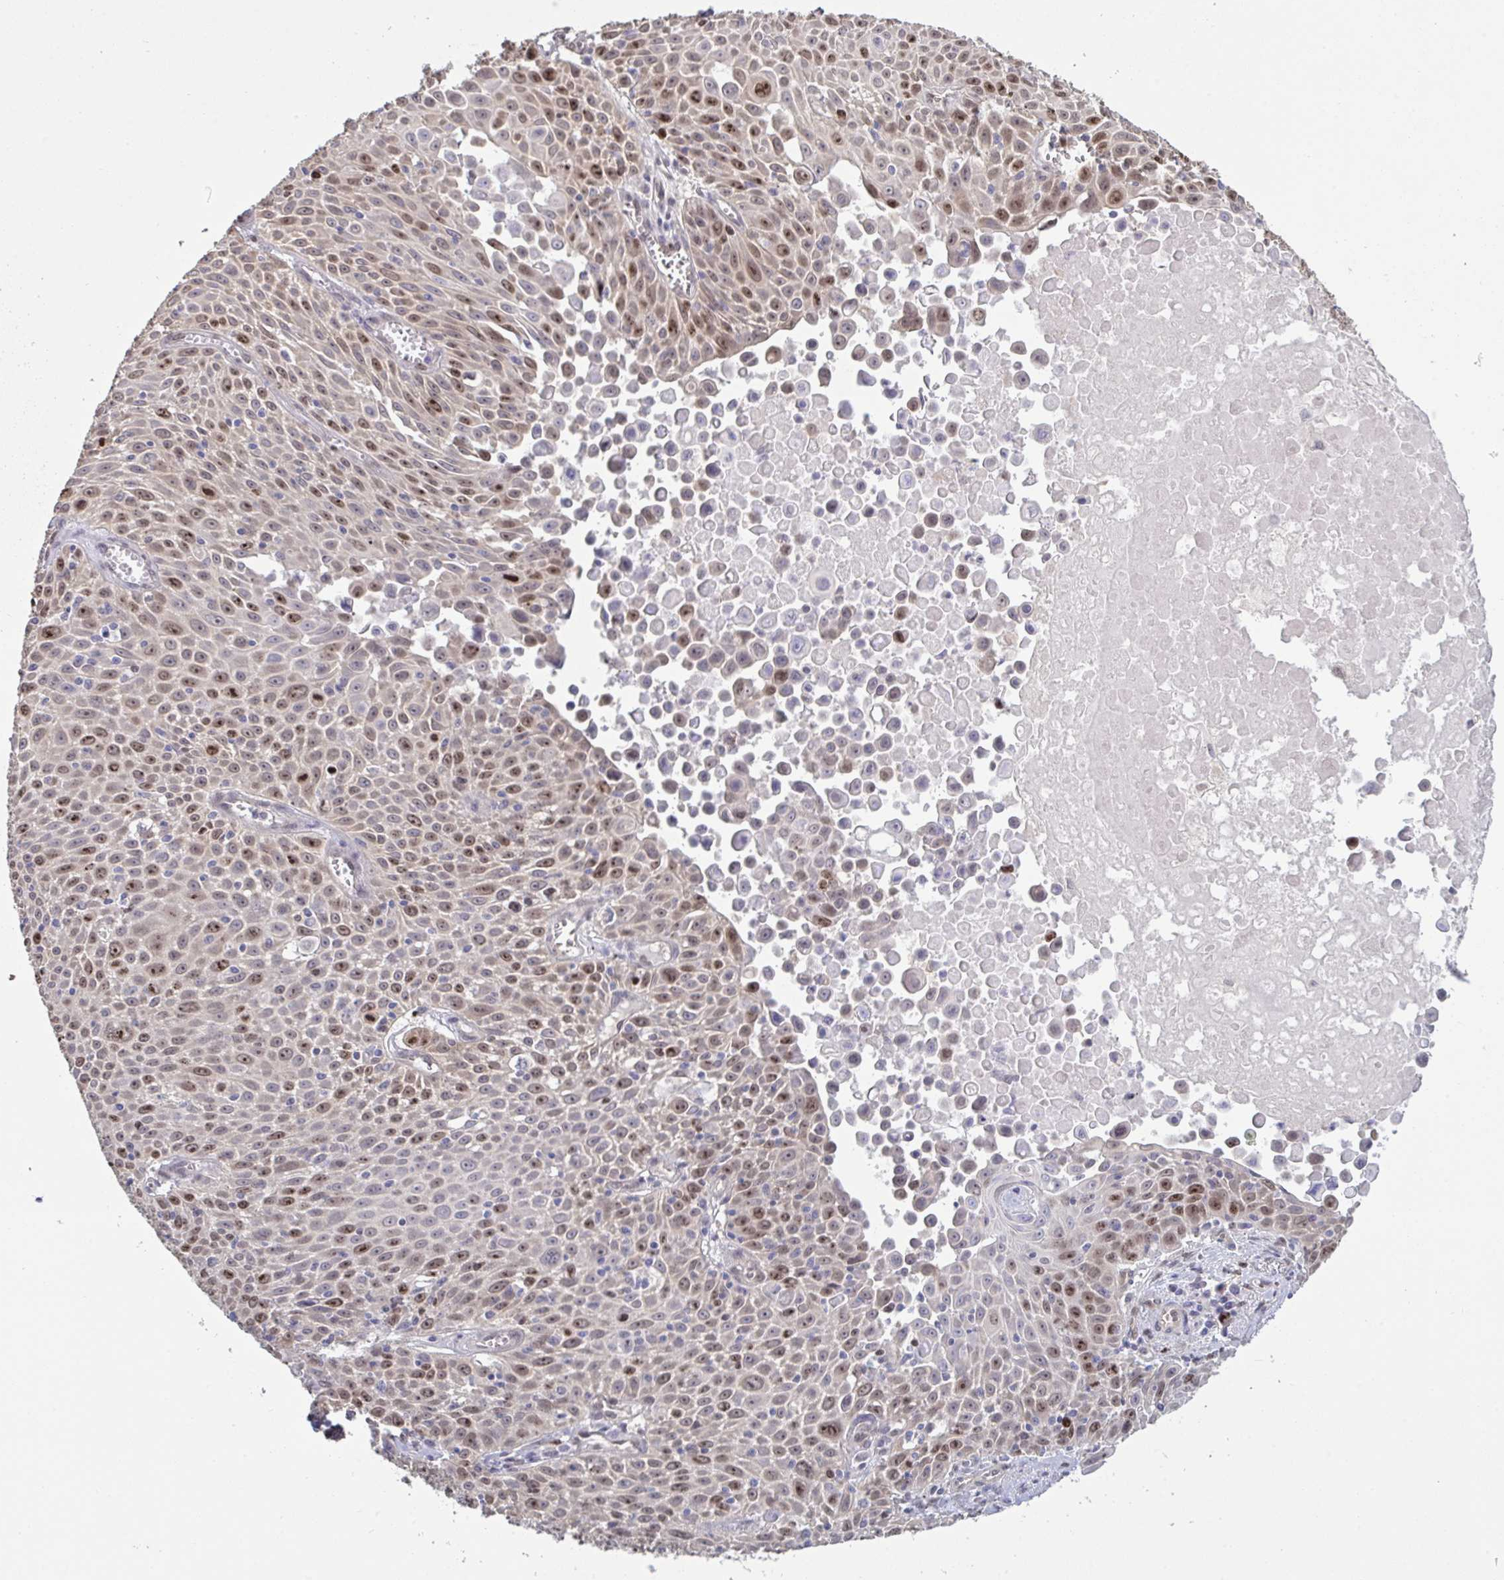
{"staining": {"intensity": "moderate", "quantity": "25%-75%", "location": "nuclear"}, "tissue": "lung cancer", "cell_type": "Tumor cells", "image_type": "cancer", "snomed": [{"axis": "morphology", "description": "Squamous cell carcinoma, NOS"}, {"axis": "morphology", "description": "Squamous cell carcinoma, metastatic, NOS"}, {"axis": "topography", "description": "Lymph node"}, {"axis": "topography", "description": "Lung"}], "caption": "This micrograph displays immunohistochemistry staining of human lung cancer (metastatic squamous cell carcinoma), with medium moderate nuclear staining in about 25%-75% of tumor cells.", "gene": "SETD7", "patient": {"sex": "female", "age": 62}}